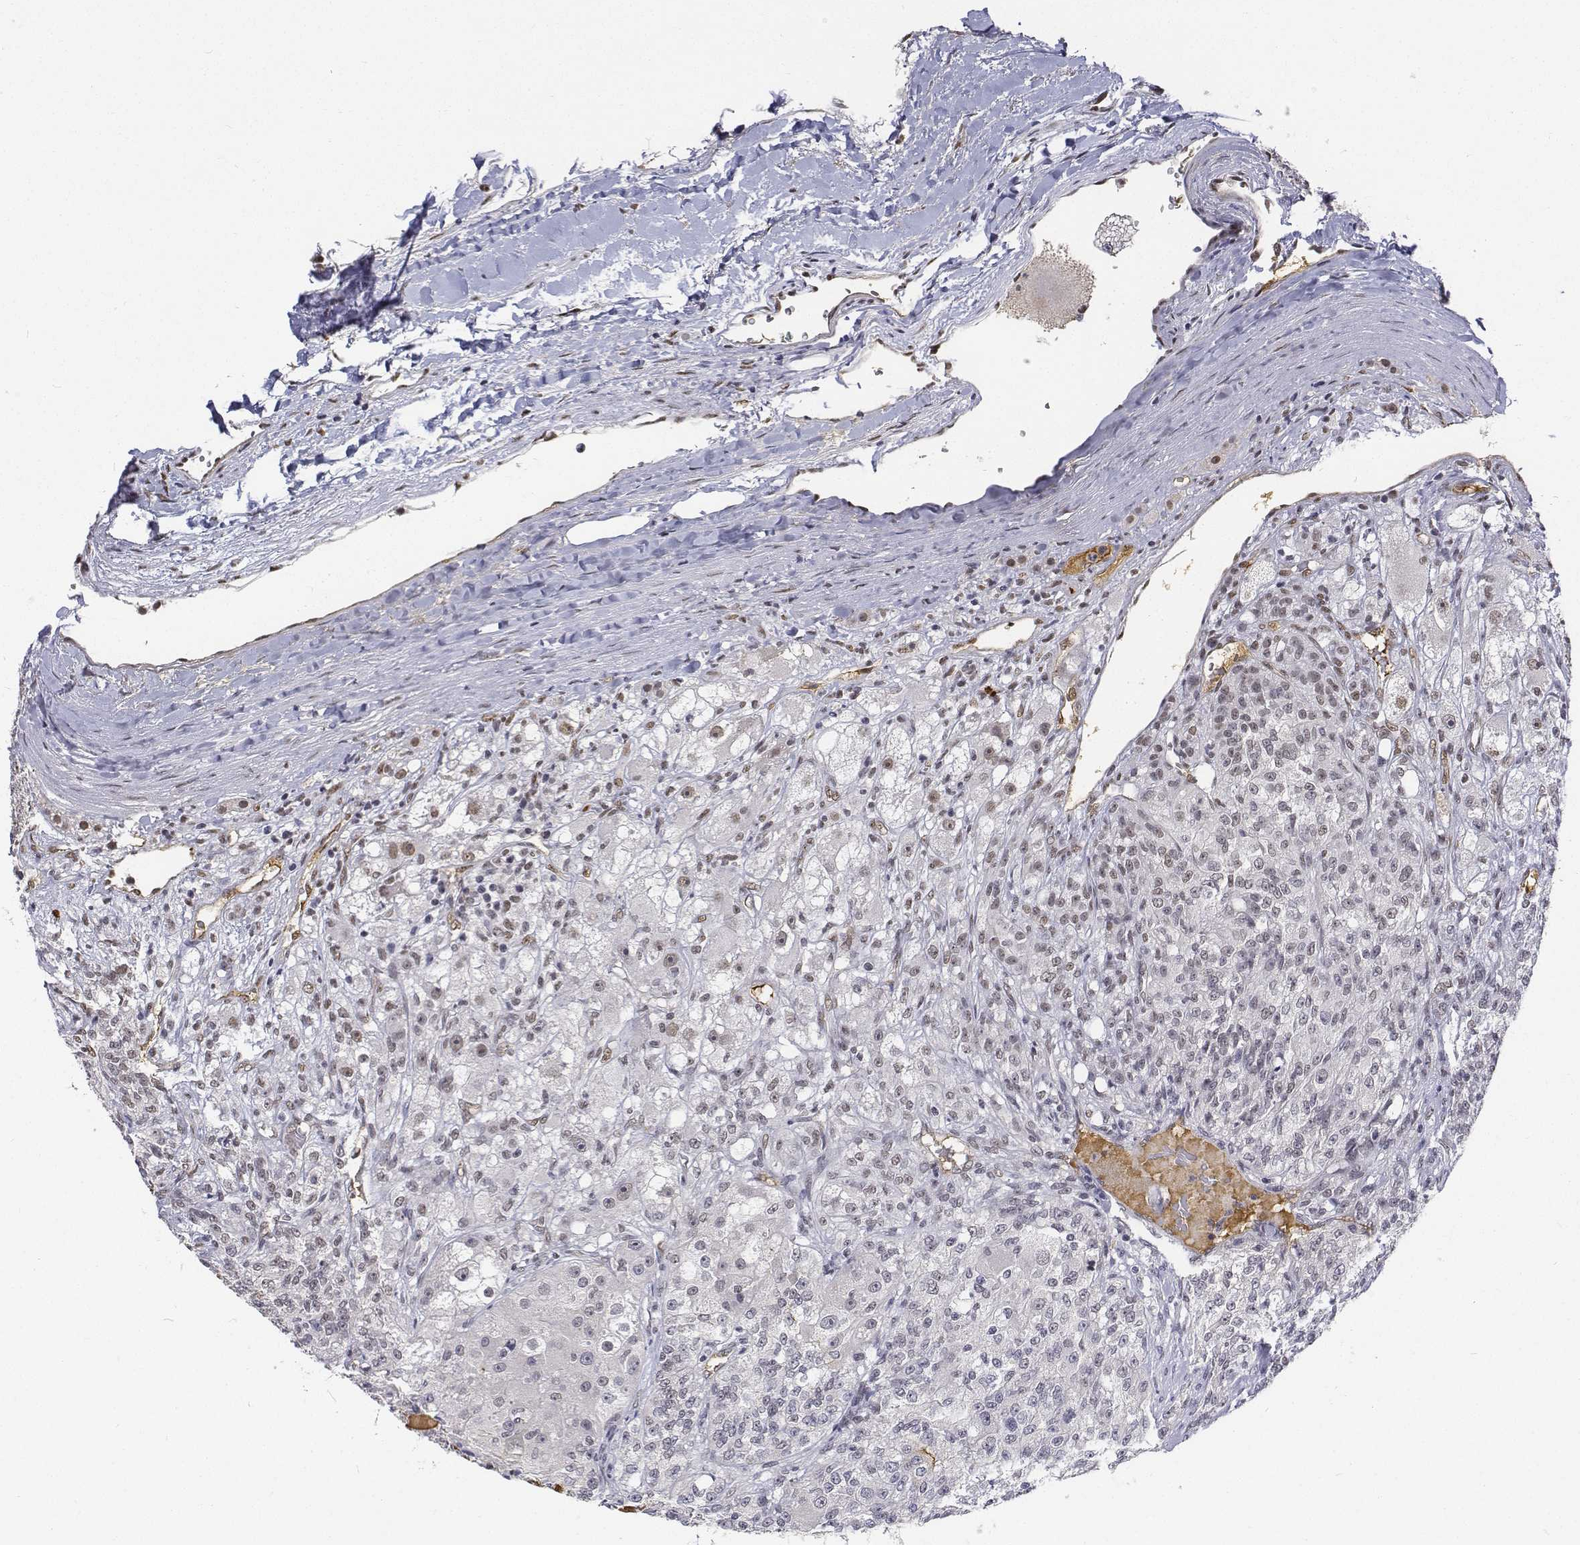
{"staining": {"intensity": "weak", "quantity": "<25%", "location": "nuclear"}, "tissue": "renal cancer", "cell_type": "Tumor cells", "image_type": "cancer", "snomed": [{"axis": "morphology", "description": "Adenocarcinoma, NOS"}, {"axis": "topography", "description": "Kidney"}], "caption": "The IHC photomicrograph has no significant staining in tumor cells of renal adenocarcinoma tissue. (DAB immunohistochemistry (IHC) with hematoxylin counter stain).", "gene": "ATRX", "patient": {"sex": "female", "age": 63}}